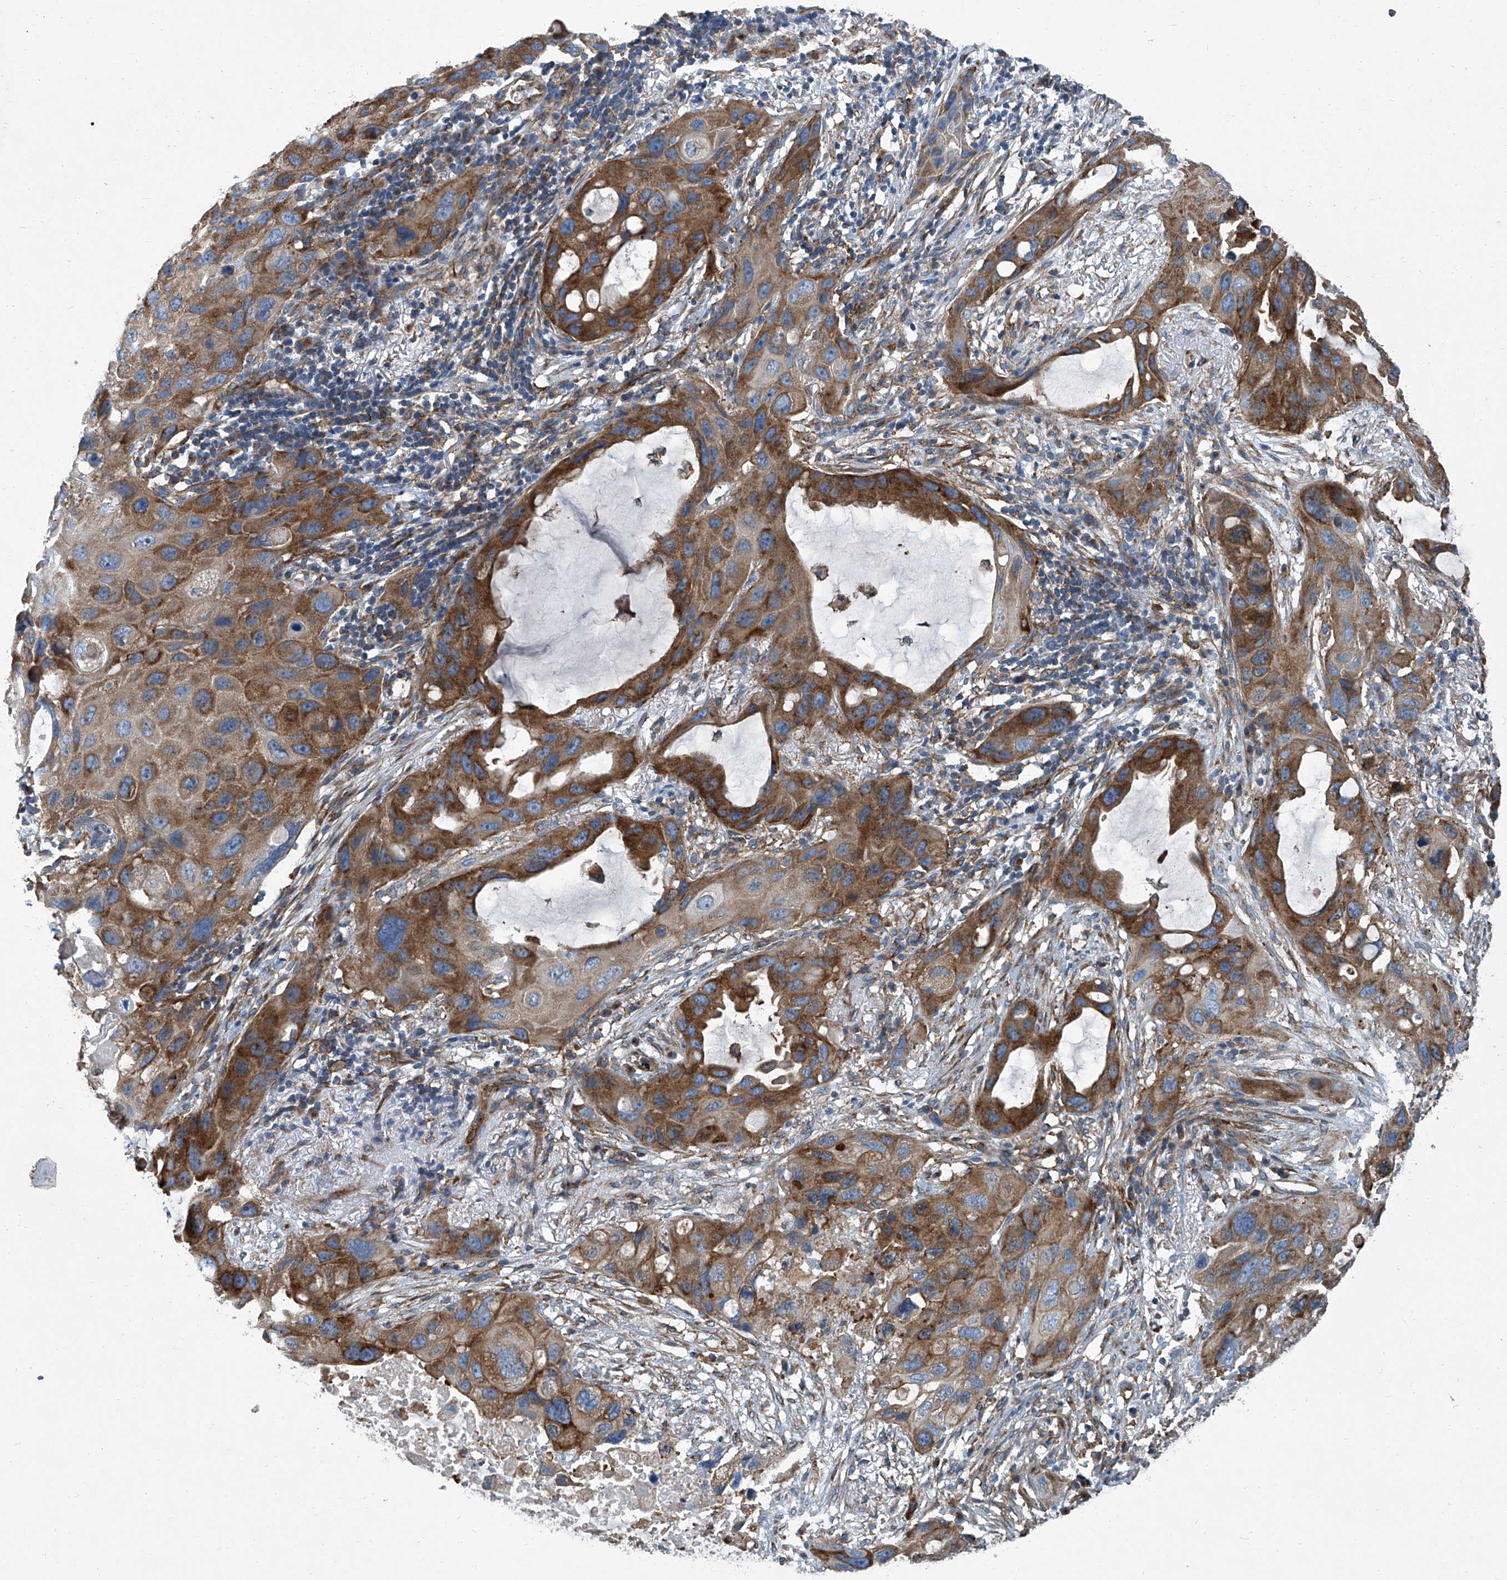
{"staining": {"intensity": "moderate", "quantity": ">75%", "location": "cytoplasmic/membranous"}, "tissue": "lung cancer", "cell_type": "Tumor cells", "image_type": "cancer", "snomed": [{"axis": "morphology", "description": "Squamous cell carcinoma, NOS"}, {"axis": "topography", "description": "Lung"}], "caption": "DAB (3,3'-diaminobenzidine) immunohistochemical staining of human squamous cell carcinoma (lung) exhibits moderate cytoplasmic/membranous protein positivity in approximately >75% of tumor cells.", "gene": "PIGH", "patient": {"sex": "female", "age": 73}}